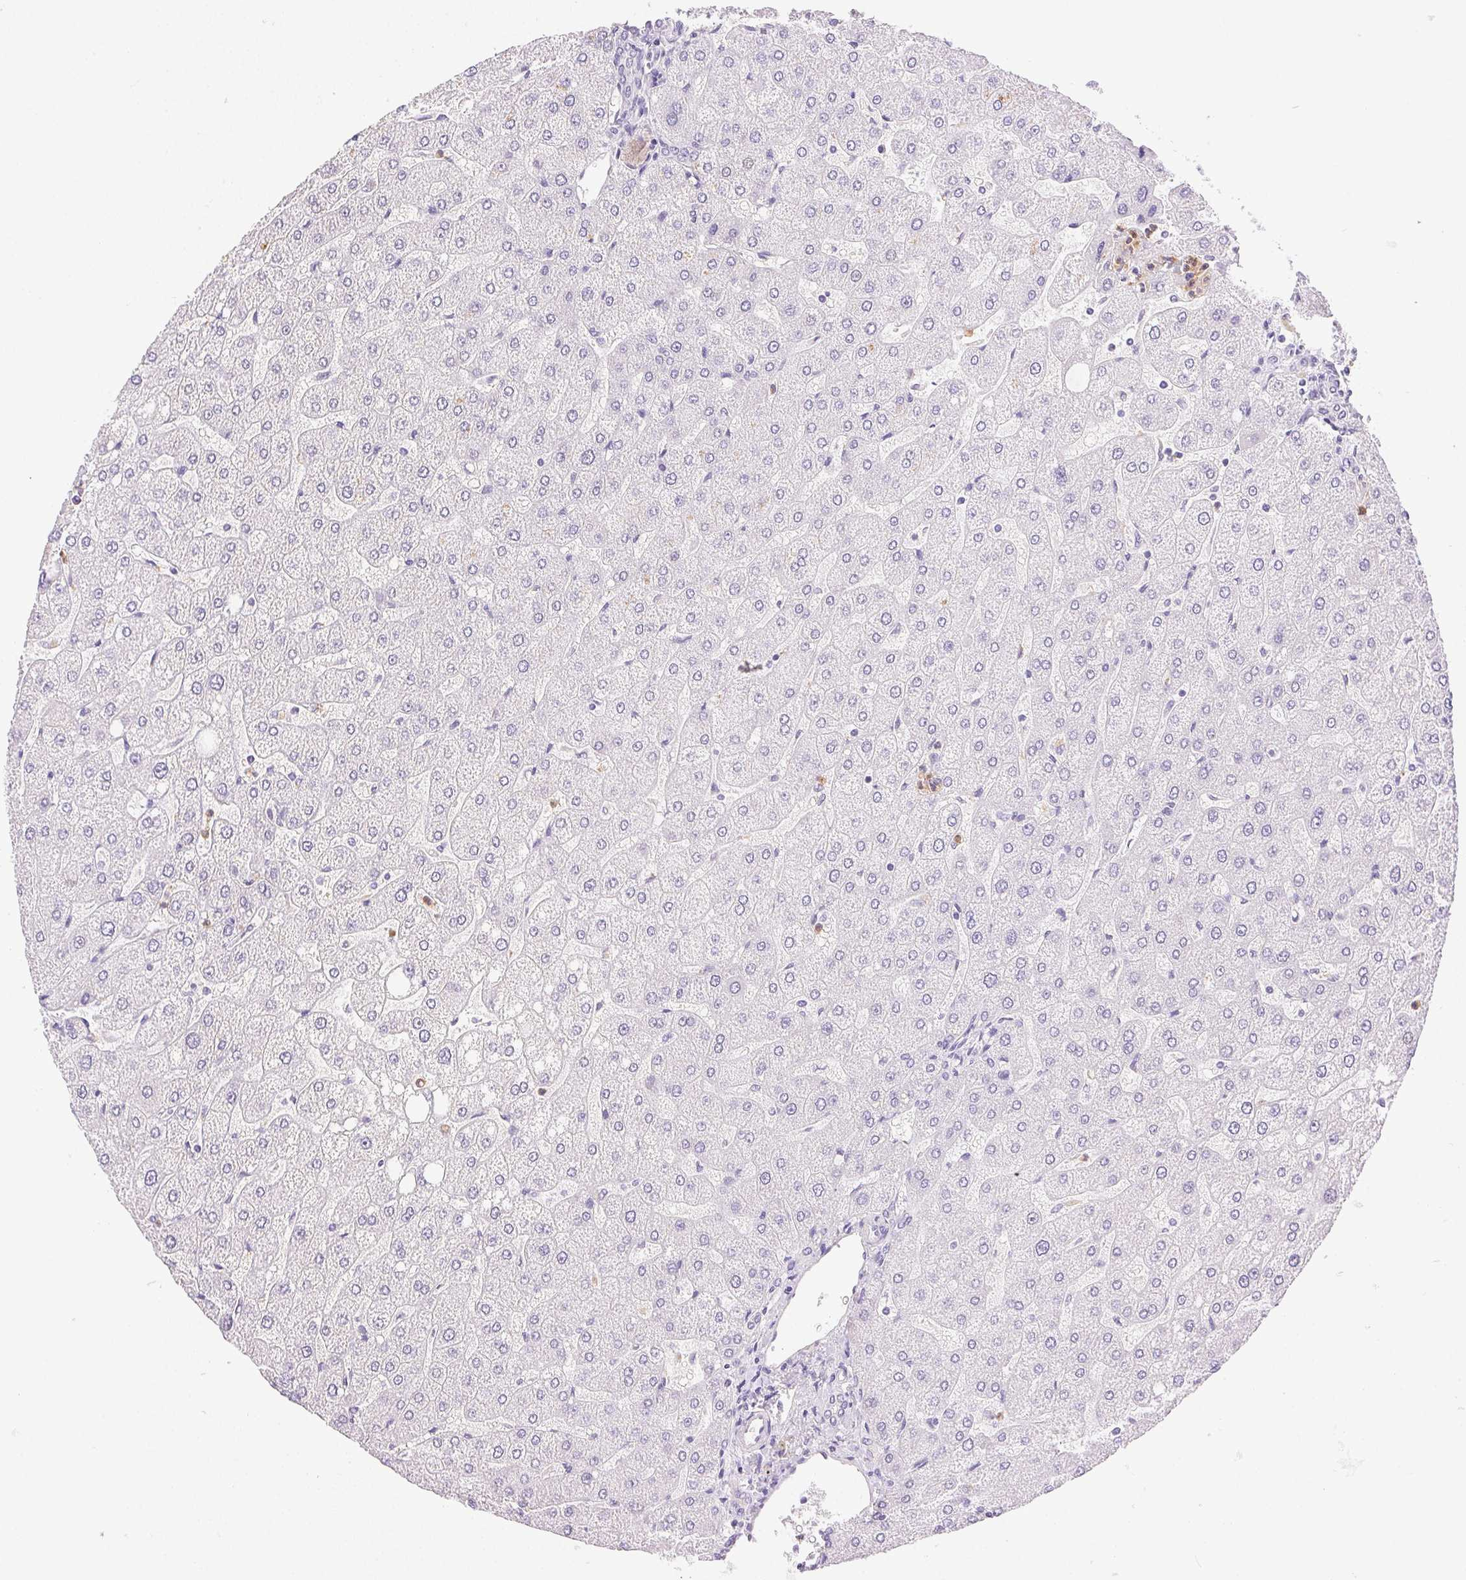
{"staining": {"intensity": "negative", "quantity": "none", "location": "none"}, "tissue": "liver", "cell_type": "Cholangiocytes", "image_type": "normal", "snomed": [{"axis": "morphology", "description": "Normal tissue, NOS"}, {"axis": "topography", "description": "Liver"}], "caption": "The IHC micrograph has no significant staining in cholangiocytes of liver.", "gene": "EMX2", "patient": {"sex": "male", "age": 67}}